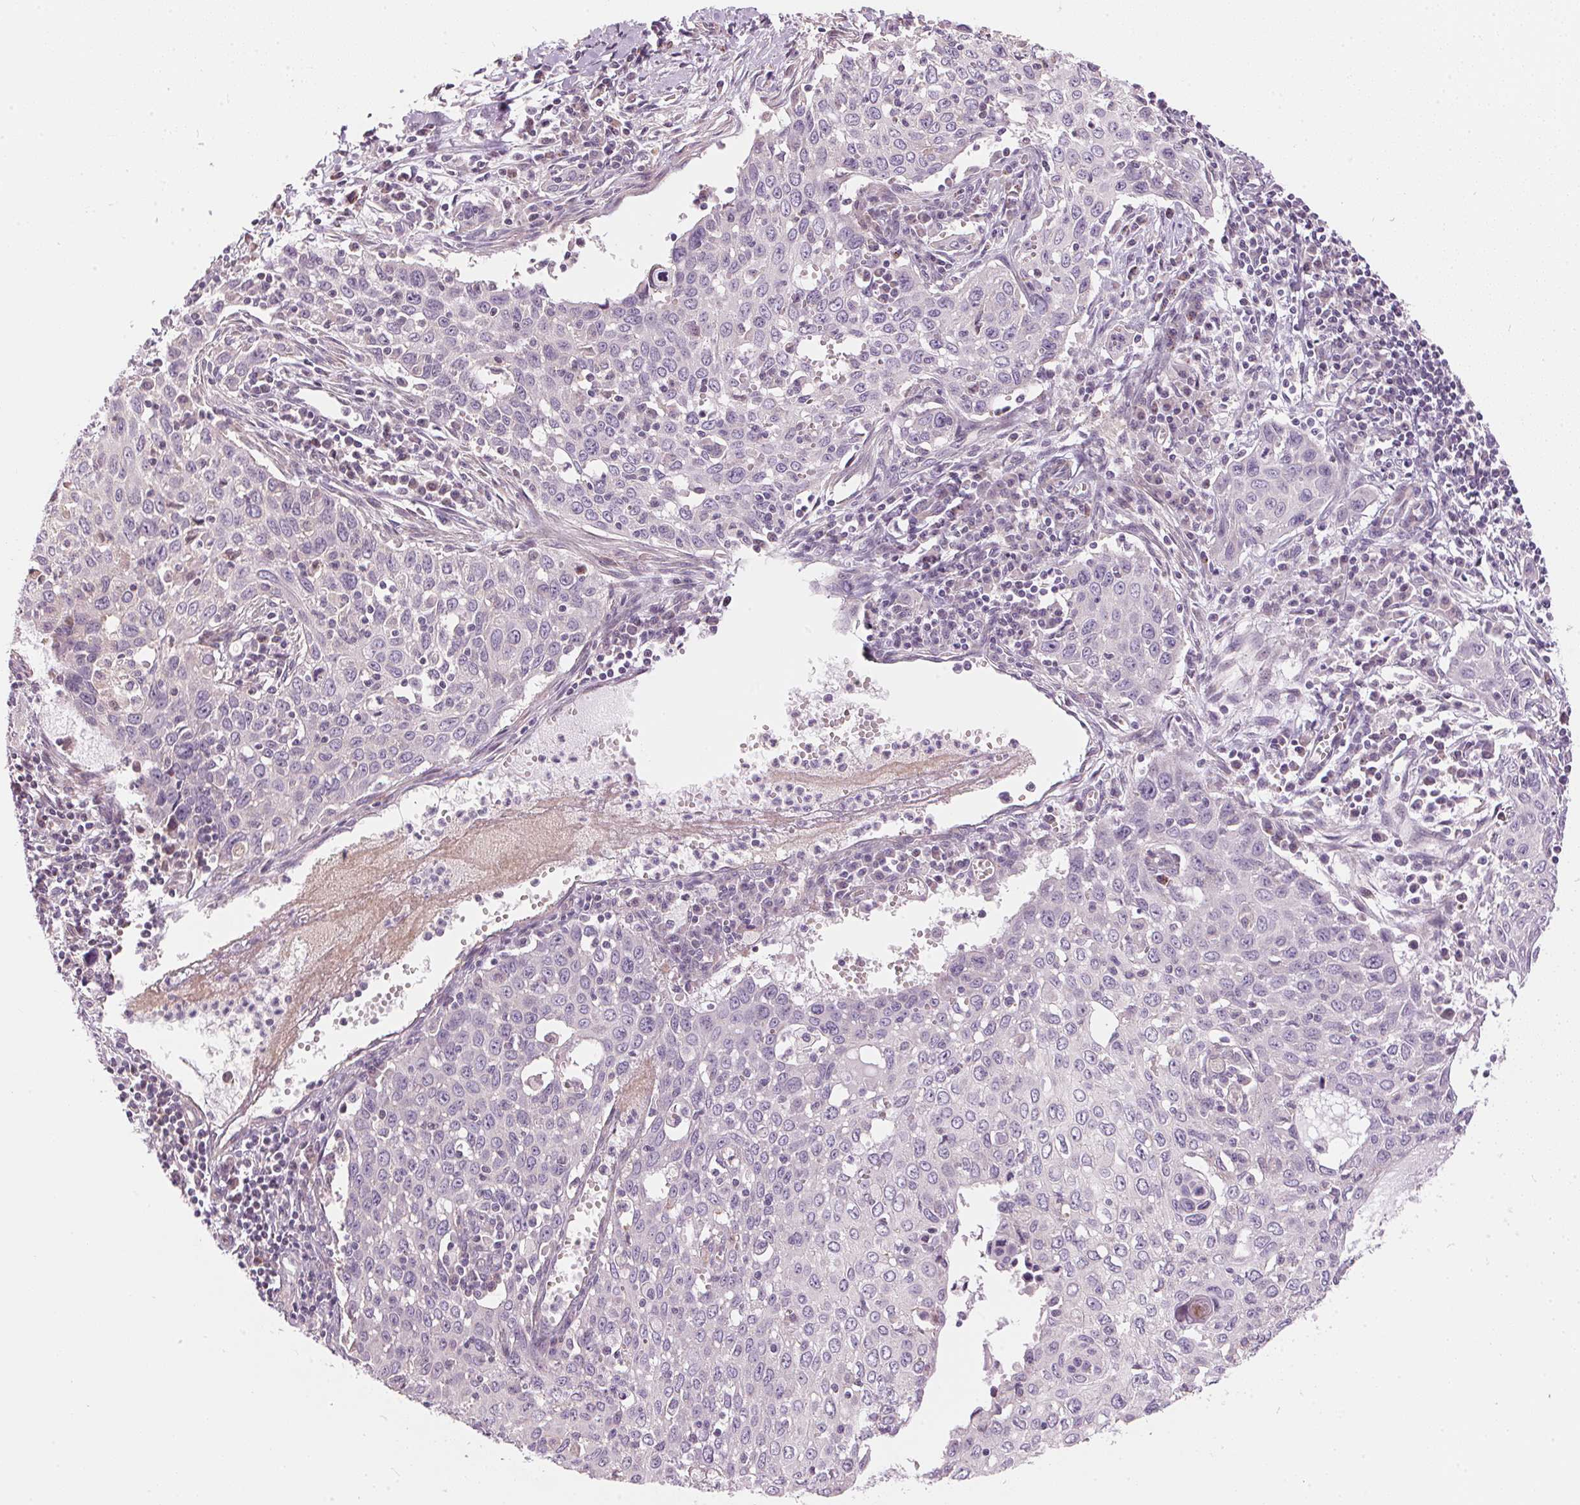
{"staining": {"intensity": "negative", "quantity": "none", "location": "none"}, "tissue": "cervical cancer", "cell_type": "Tumor cells", "image_type": "cancer", "snomed": [{"axis": "morphology", "description": "Squamous cell carcinoma, NOS"}, {"axis": "topography", "description": "Cervix"}], "caption": "Photomicrograph shows no significant protein positivity in tumor cells of cervical cancer (squamous cell carcinoma). (DAB (3,3'-diaminobenzidine) IHC with hematoxylin counter stain).", "gene": "UNC13B", "patient": {"sex": "female", "age": 38}}